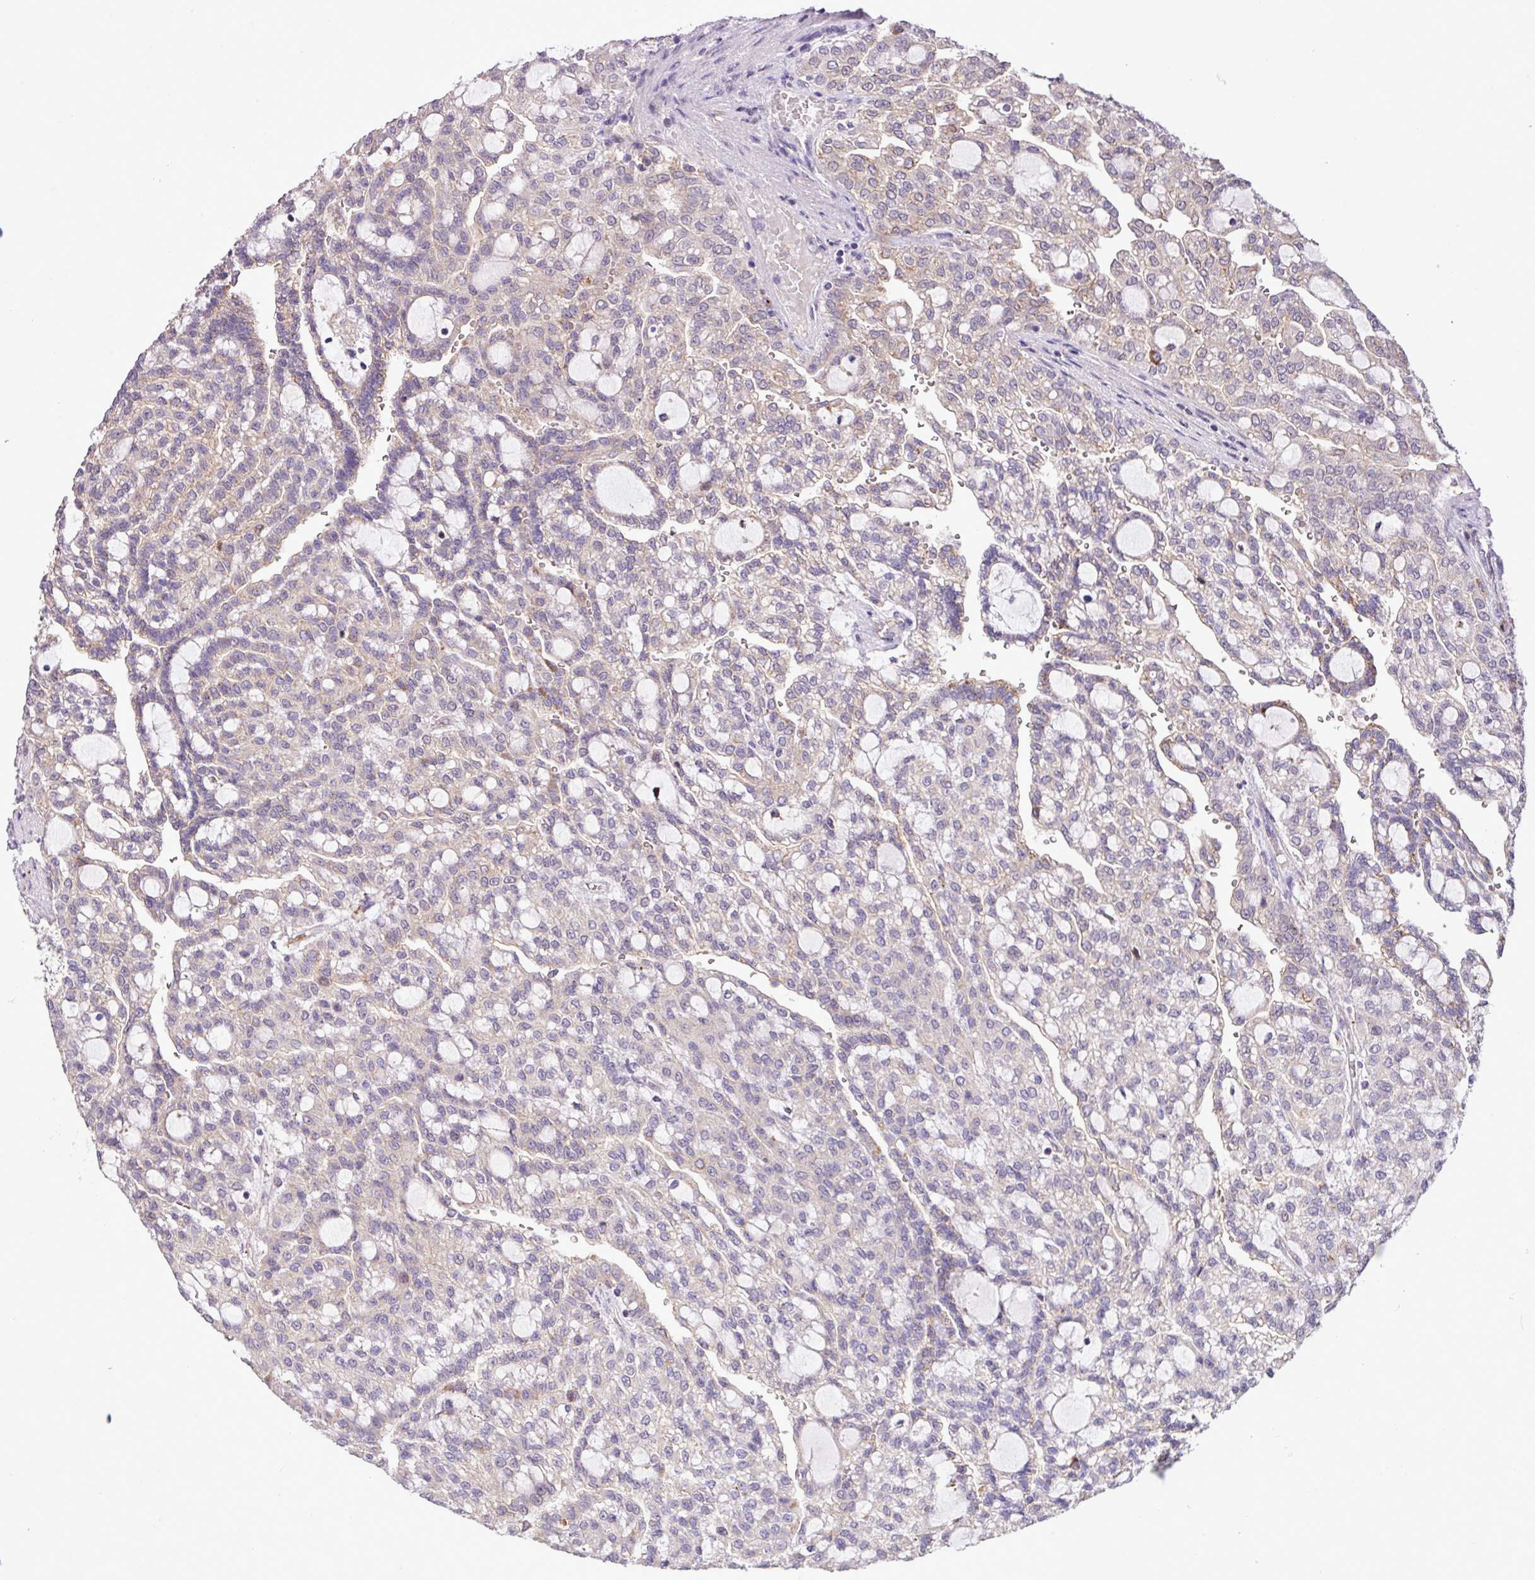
{"staining": {"intensity": "weak", "quantity": "25%-75%", "location": "cytoplasmic/membranous"}, "tissue": "renal cancer", "cell_type": "Tumor cells", "image_type": "cancer", "snomed": [{"axis": "morphology", "description": "Adenocarcinoma, NOS"}, {"axis": "topography", "description": "Kidney"}], "caption": "Human adenocarcinoma (renal) stained with a brown dye exhibits weak cytoplasmic/membranous positive positivity in about 25%-75% of tumor cells.", "gene": "RPP25L", "patient": {"sex": "male", "age": 63}}